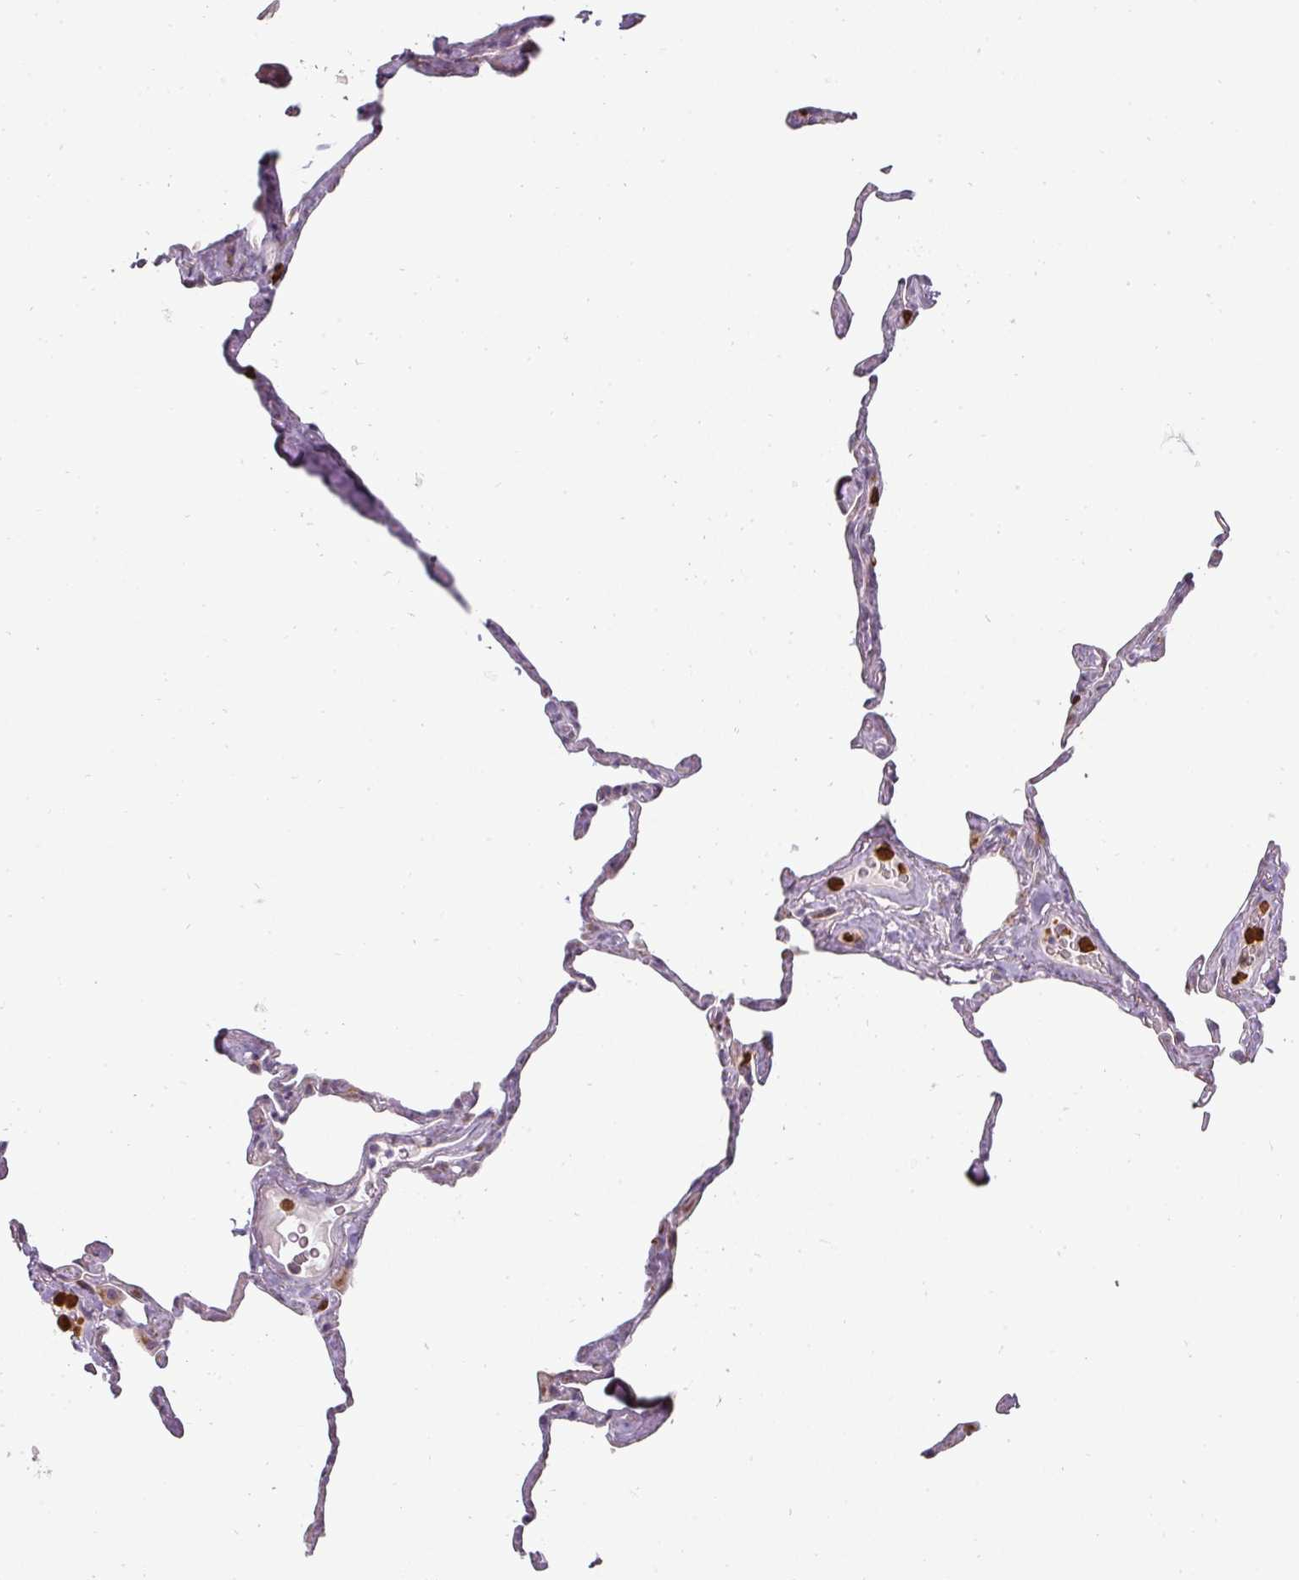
{"staining": {"intensity": "negative", "quantity": "none", "location": "none"}, "tissue": "lung", "cell_type": "Alveolar cells", "image_type": "normal", "snomed": [{"axis": "morphology", "description": "Normal tissue, NOS"}, {"axis": "topography", "description": "Lung"}], "caption": "The immunohistochemistry histopathology image has no significant staining in alveolar cells of lung.", "gene": "BIK", "patient": {"sex": "male", "age": 65}}